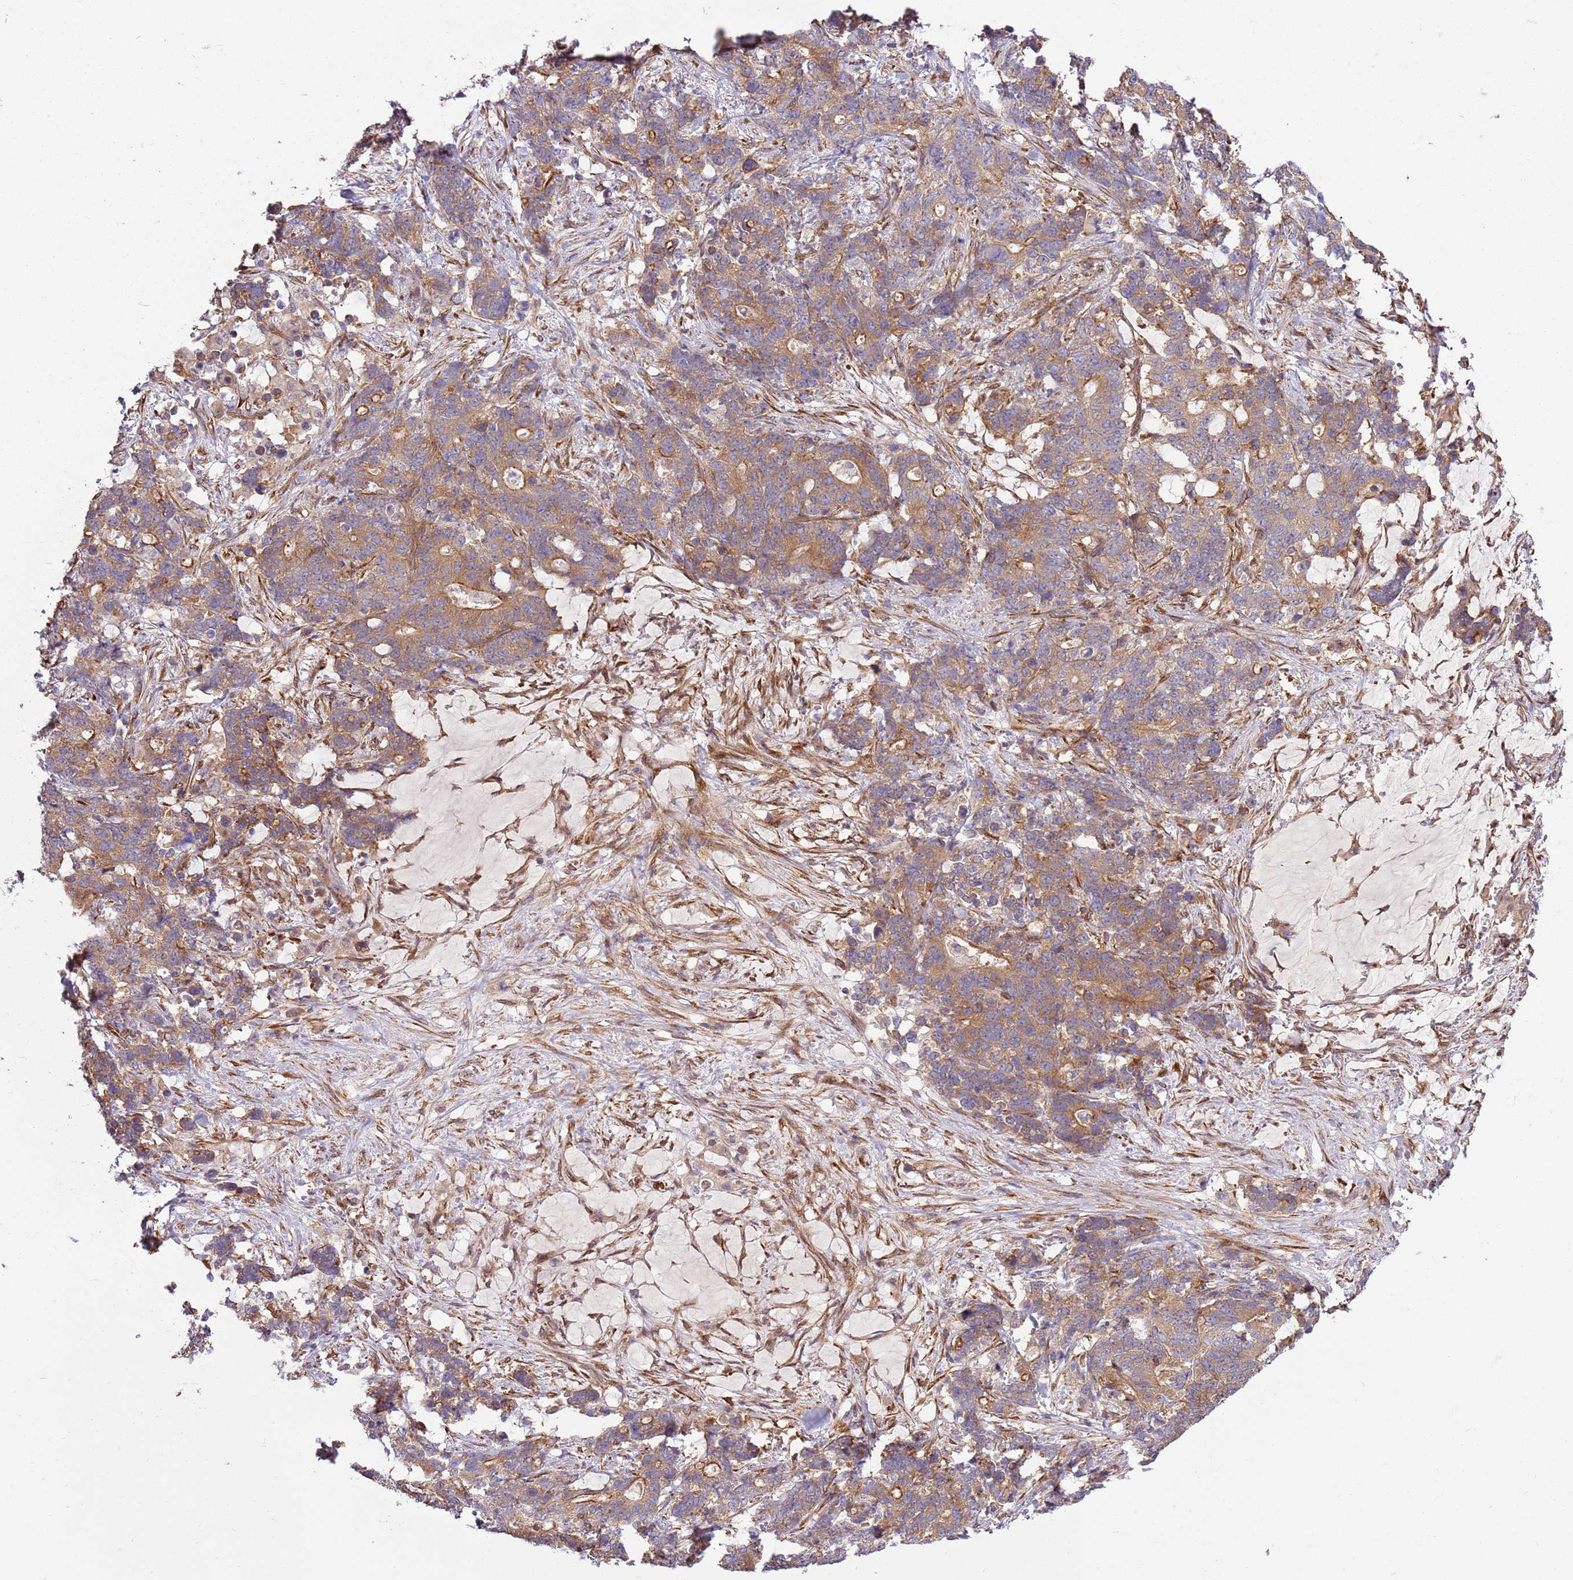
{"staining": {"intensity": "moderate", "quantity": ">75%", "location": "cytoplasmic/membranous"}, "tissue": "stomach cancer", "cell_type": "Tumor cells", "image_type": "cancer", "snomed": [{"axis": "morphology", "description": "Normal tissue, NOS"}, {"axis": "morphology", "description": "Adenocarcinoma, NOS"}, {"axis": "topography", "description": "Stomach"}], "caption": "A brown stain highlights moderate cytoplasmic/membranous expression of a protein in stomach cancer (adenocarcinoma) tumor cells.", "gene": "GNL1", "patient": {"sex": "female", "age": 64}}